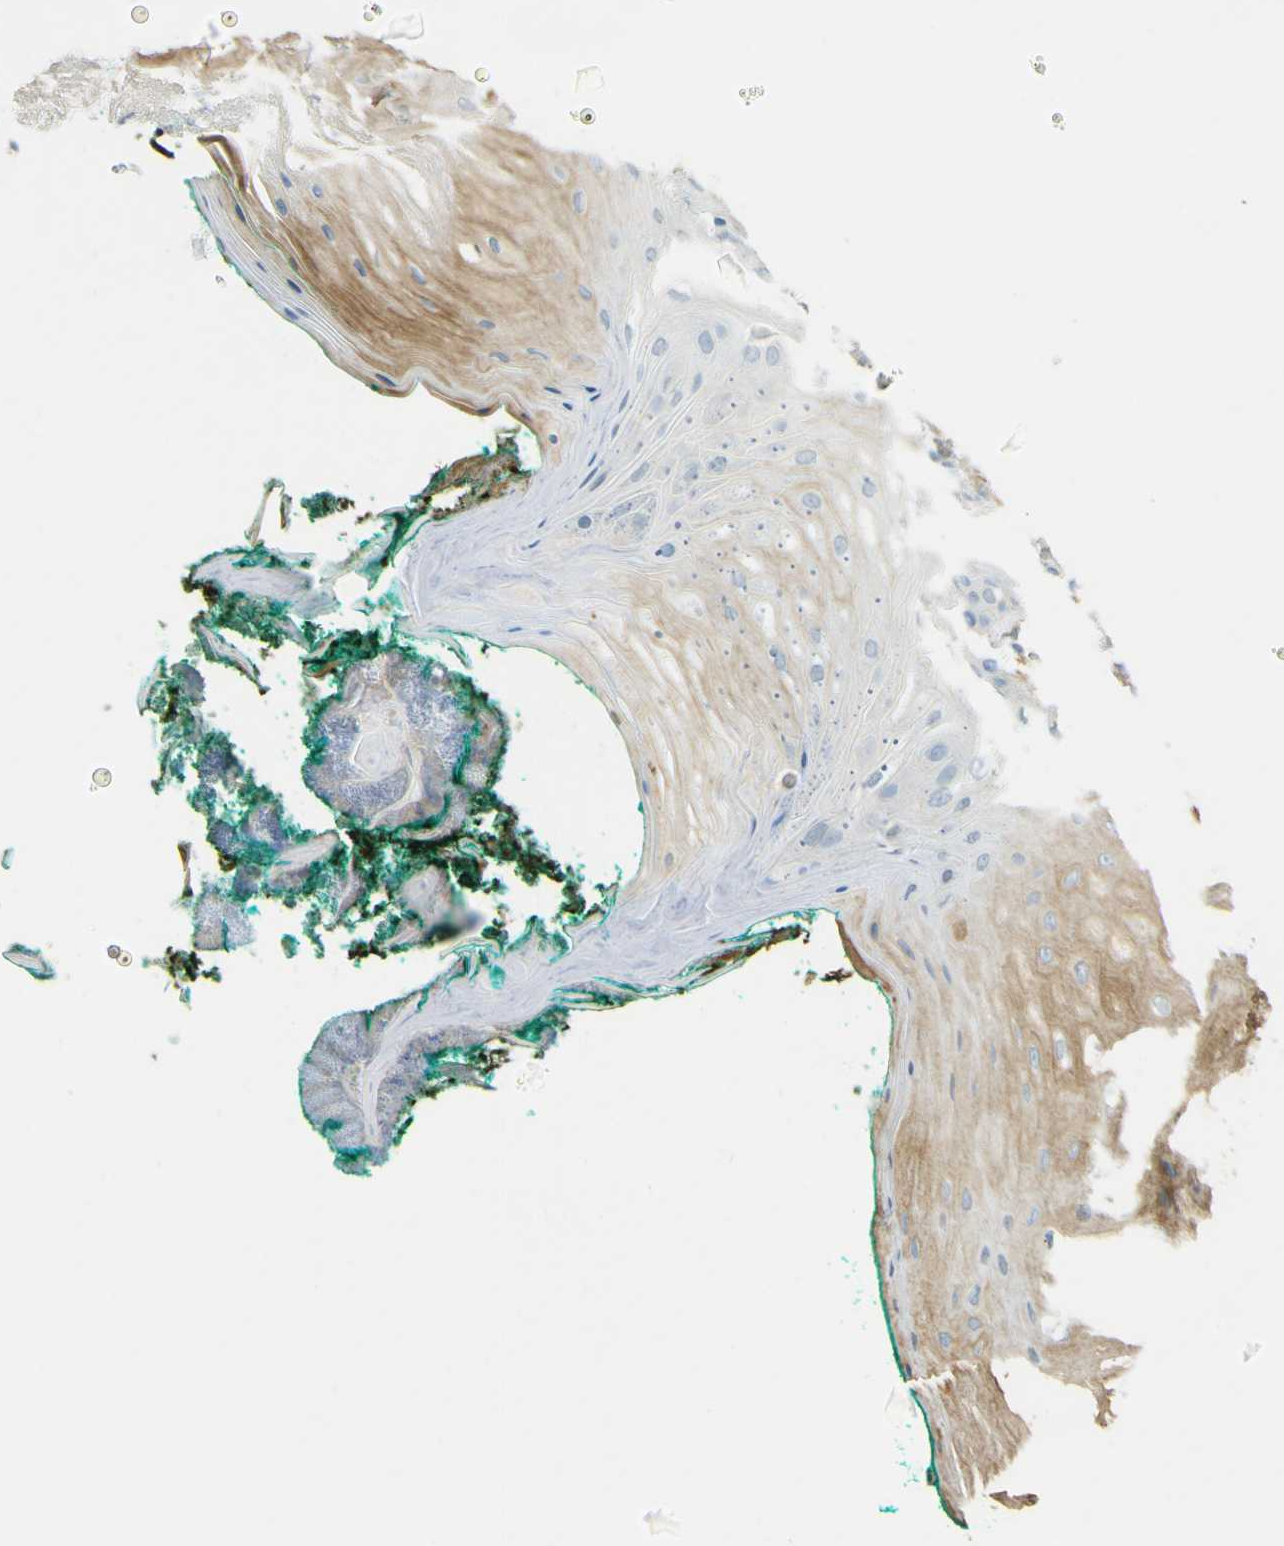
{"staining": {"intensity": "moderate", "quantity": "25%-75%", "location": "cytoplasmic/membranous"}, "tissue": "oral mucosa", "cell_type": "Squamous epithelial cells", "image_type": "normal", "snomed": [{"axis": "morphology", "description": "Normal tissue, NOS"}, {"axis": "topography", "description": "Skeletal muscle"}, {"axis": "topography", "description": "Oral tissue"}], "caption": "Protein staining exhibits moderate cytoplasmic/membranous positivity in approximately 25%-75% of squamous epithelial cells in unremarkable oral mucosa.", "gene": "PLXDC1", "patient": {"sex": "male", "age": 58}}